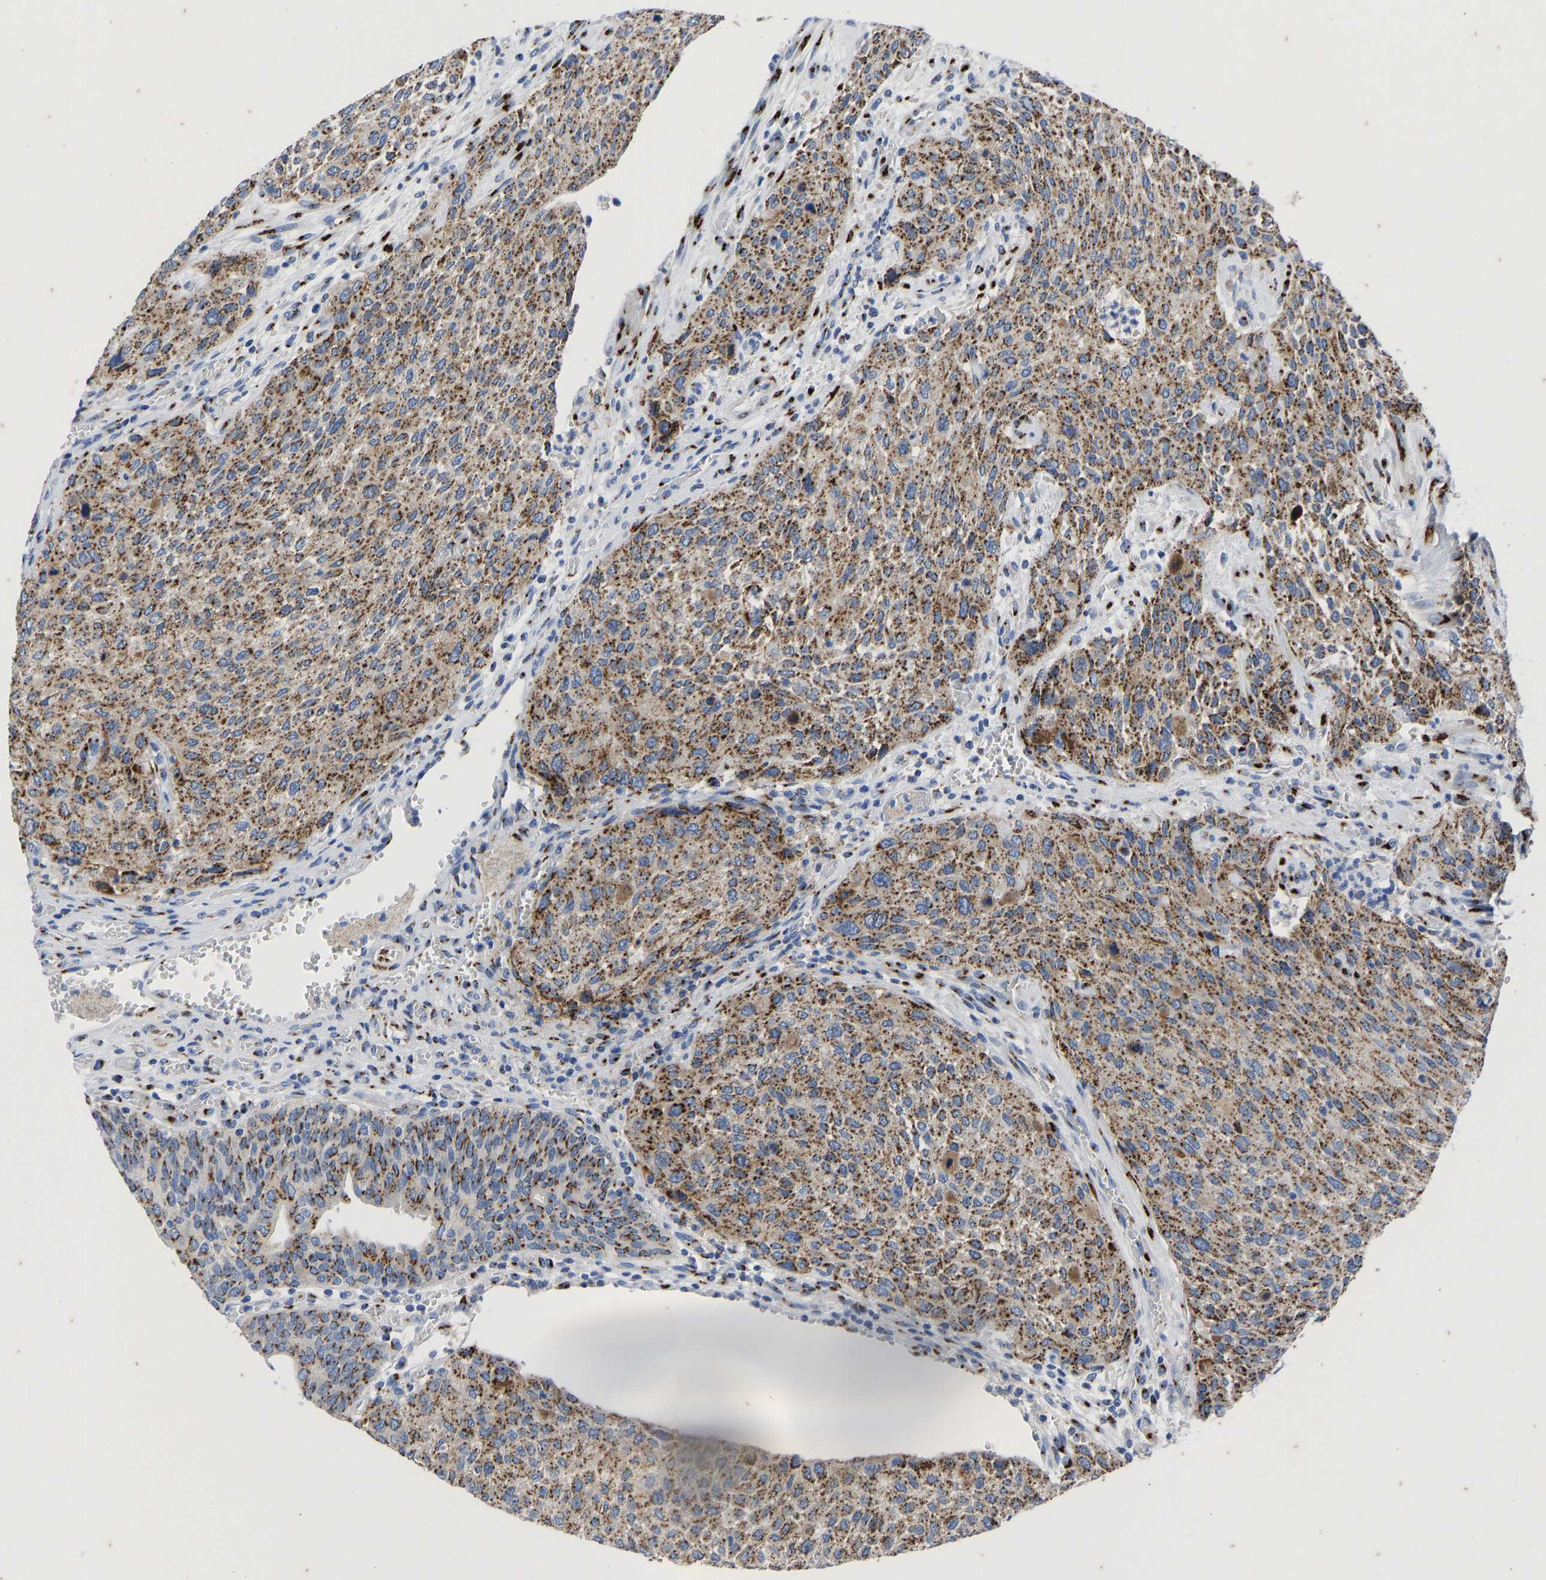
{"staining": {"intensity": "strong", "quantity": ">75%", "location": "cytoplasmic/membranous"}, "tissue": "urothelial cancer", "cell_type": "Tumor cells", "image_type": "cancer", "snomed": [{"axis": "morphology", "description": "Urothelial carcinoma, Low grade"}, {"axis": "morphology", "description": "Urothelial carcinoma, High grade"}, {"axis": "topography", "description": "Urinary bladder"}], "caption": "This is a photomicrograph of immunohistochemistry (IHC) staining of urothelial cancer, which shows strong staining in the cytoplasmic/membranous of tumor cells.", "gene": "TMEM87A", "patient": {"sex": "male", "age": 35}}